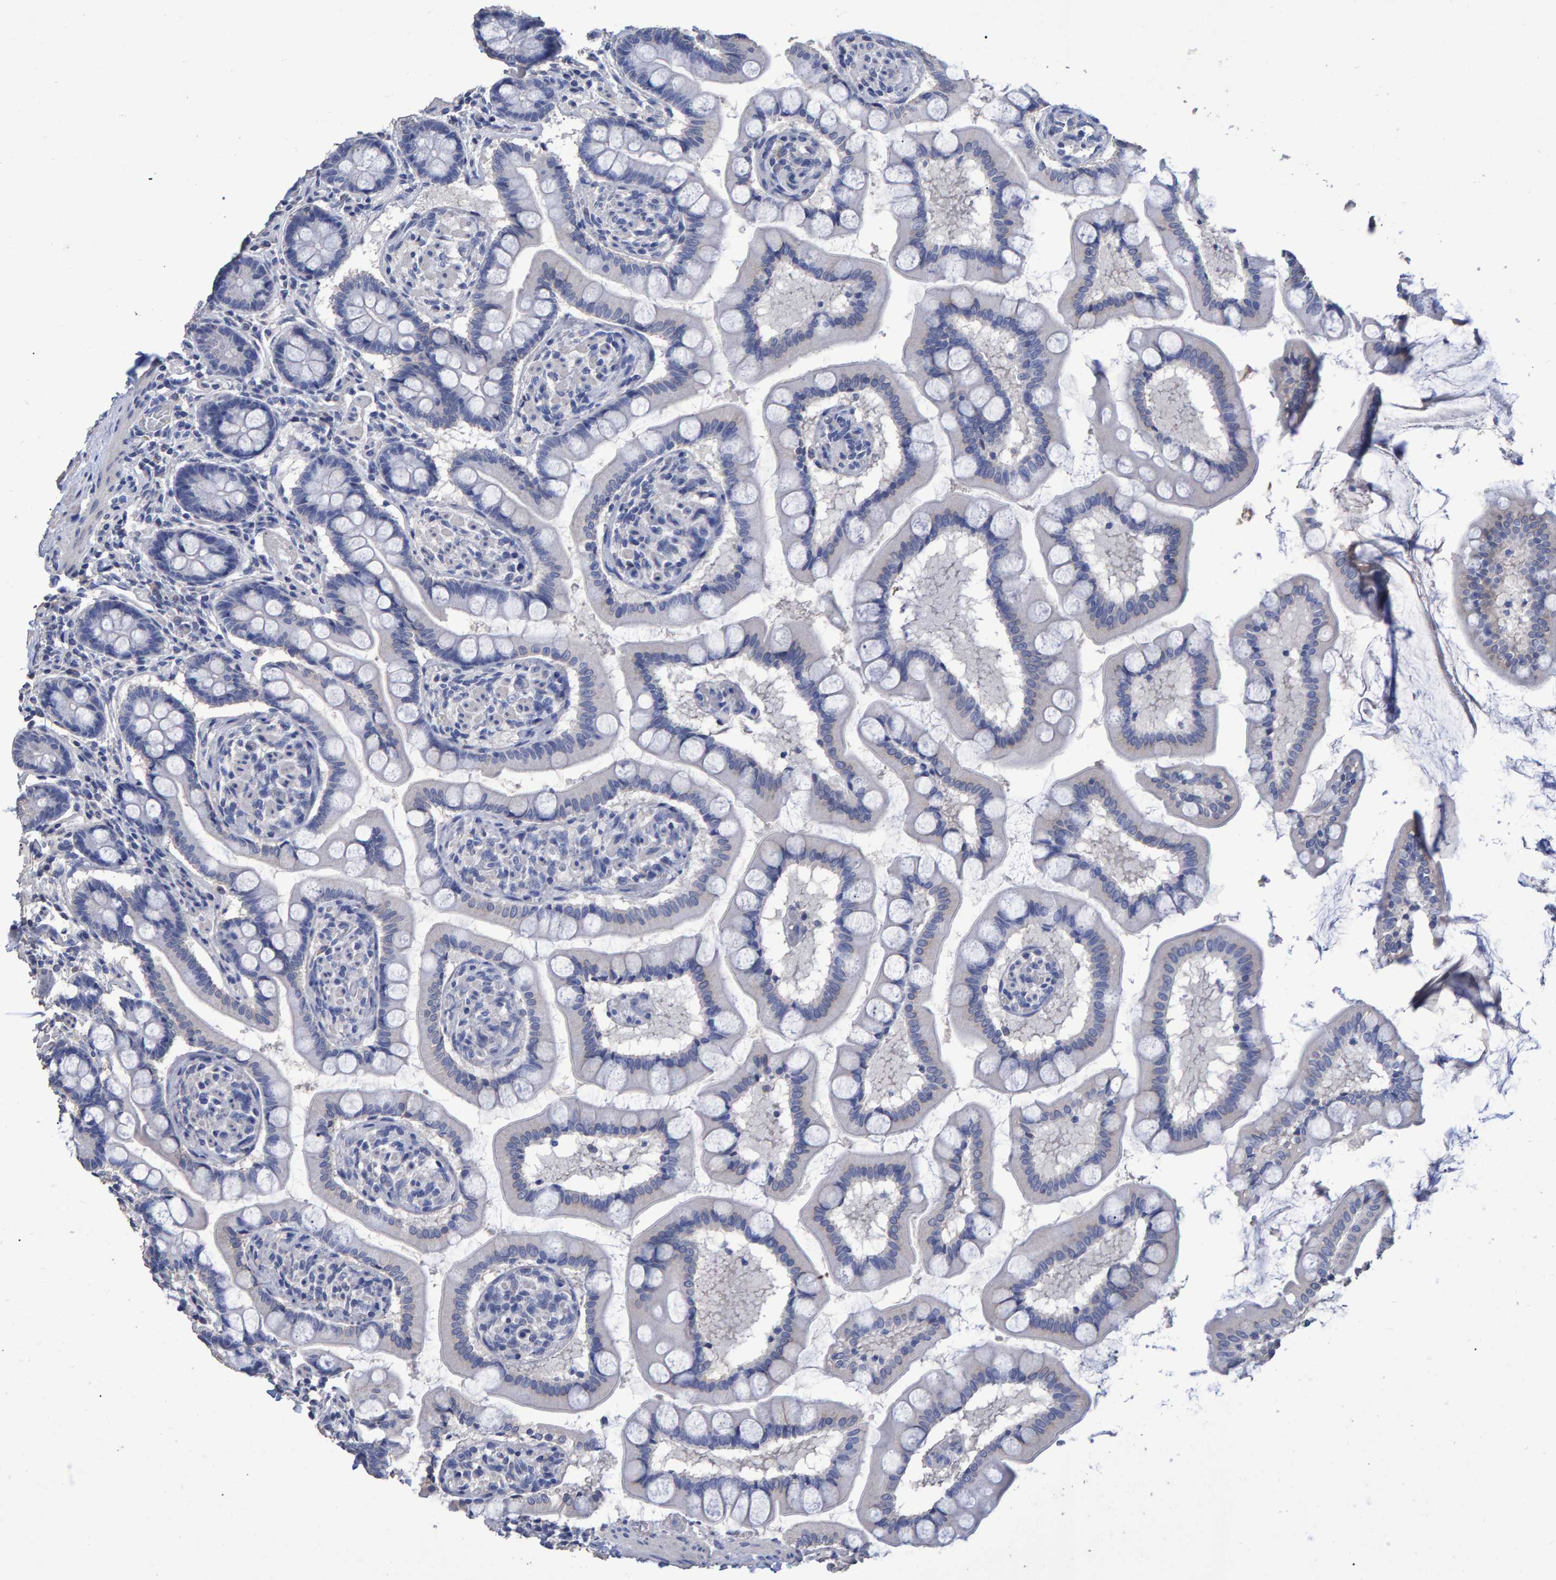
{"staining": {"intensity": "weak", "quantity": "<25%", "location": "cytoplasmic/membranous"}, "tissue": "small intestine", "cell_type": "Glandular cells", "image_type": "normal", "snomed": [{"axis": "morphology", "description": "Normal tissue, NOS"}, {"axis": "topography", "description": "Small intestine"}], "caption": "A micrograph of human small intestine is negative for staining in glandular cells. (DAB (3,3'-diaminobenzidine) immunohistochemistry (IHC), high magnification).", "gene": "HEMGN", "patient": {"sex": "male", "age": 41}}